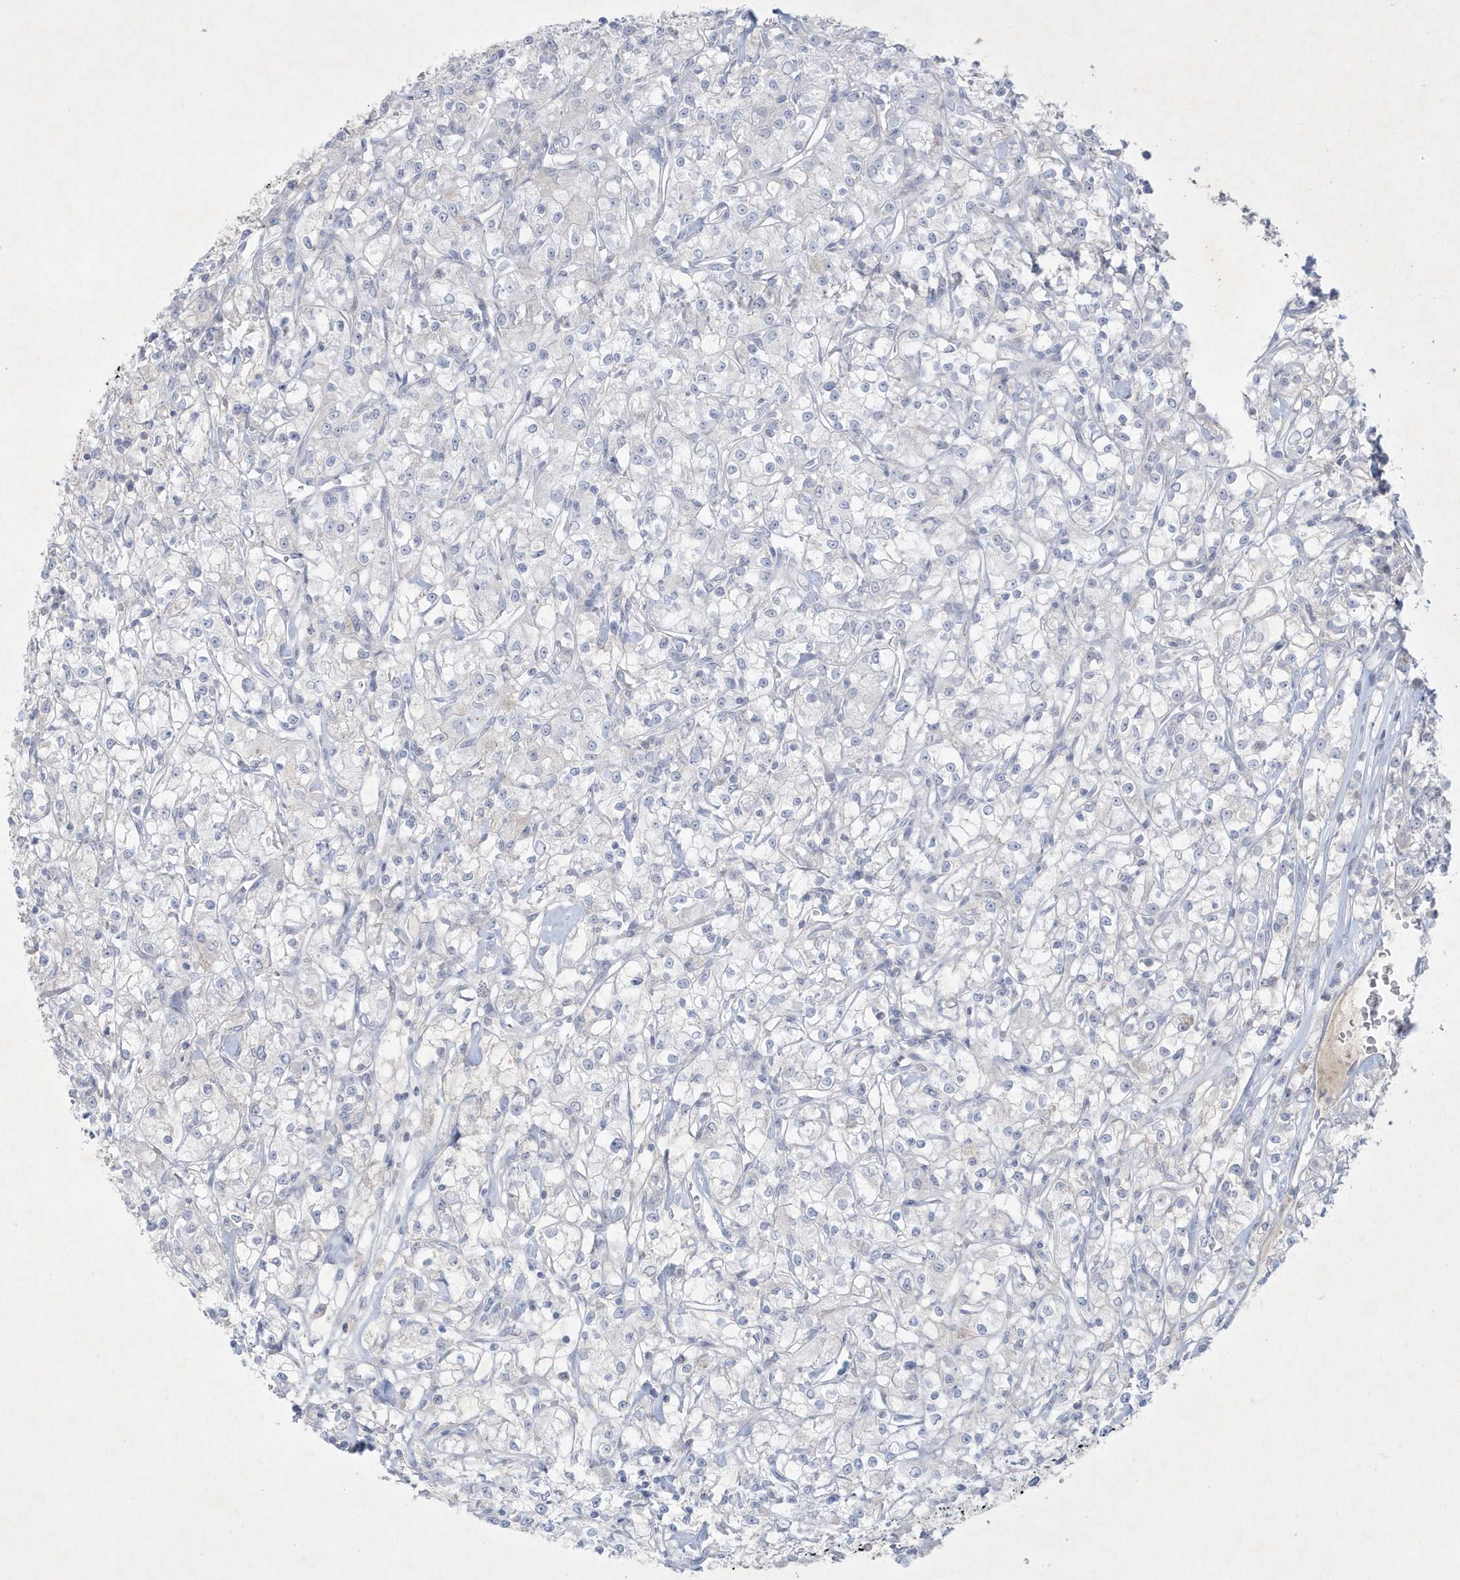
{"staining": {"intensity": "negative", "quantity": "none", "location": "none"}, "tissue": "renal cancer", "cell_type": "Tumor cells", "image_type": "cancer", "snomed": [{"axis": "morphology", "description": "Adenocarcinoma, NOS"}, {"axis": "topography", "description": "Kidney"}], "caption": "Histopathology image shows no significant protein expression in tumor cells of renal adenocarcinoma. (Brightfield microscopy of DAB immunohistochemistry (IHC) at high magnification).", "gene": "CCDC24", "patient": {"sex": "female", "age": 59}}